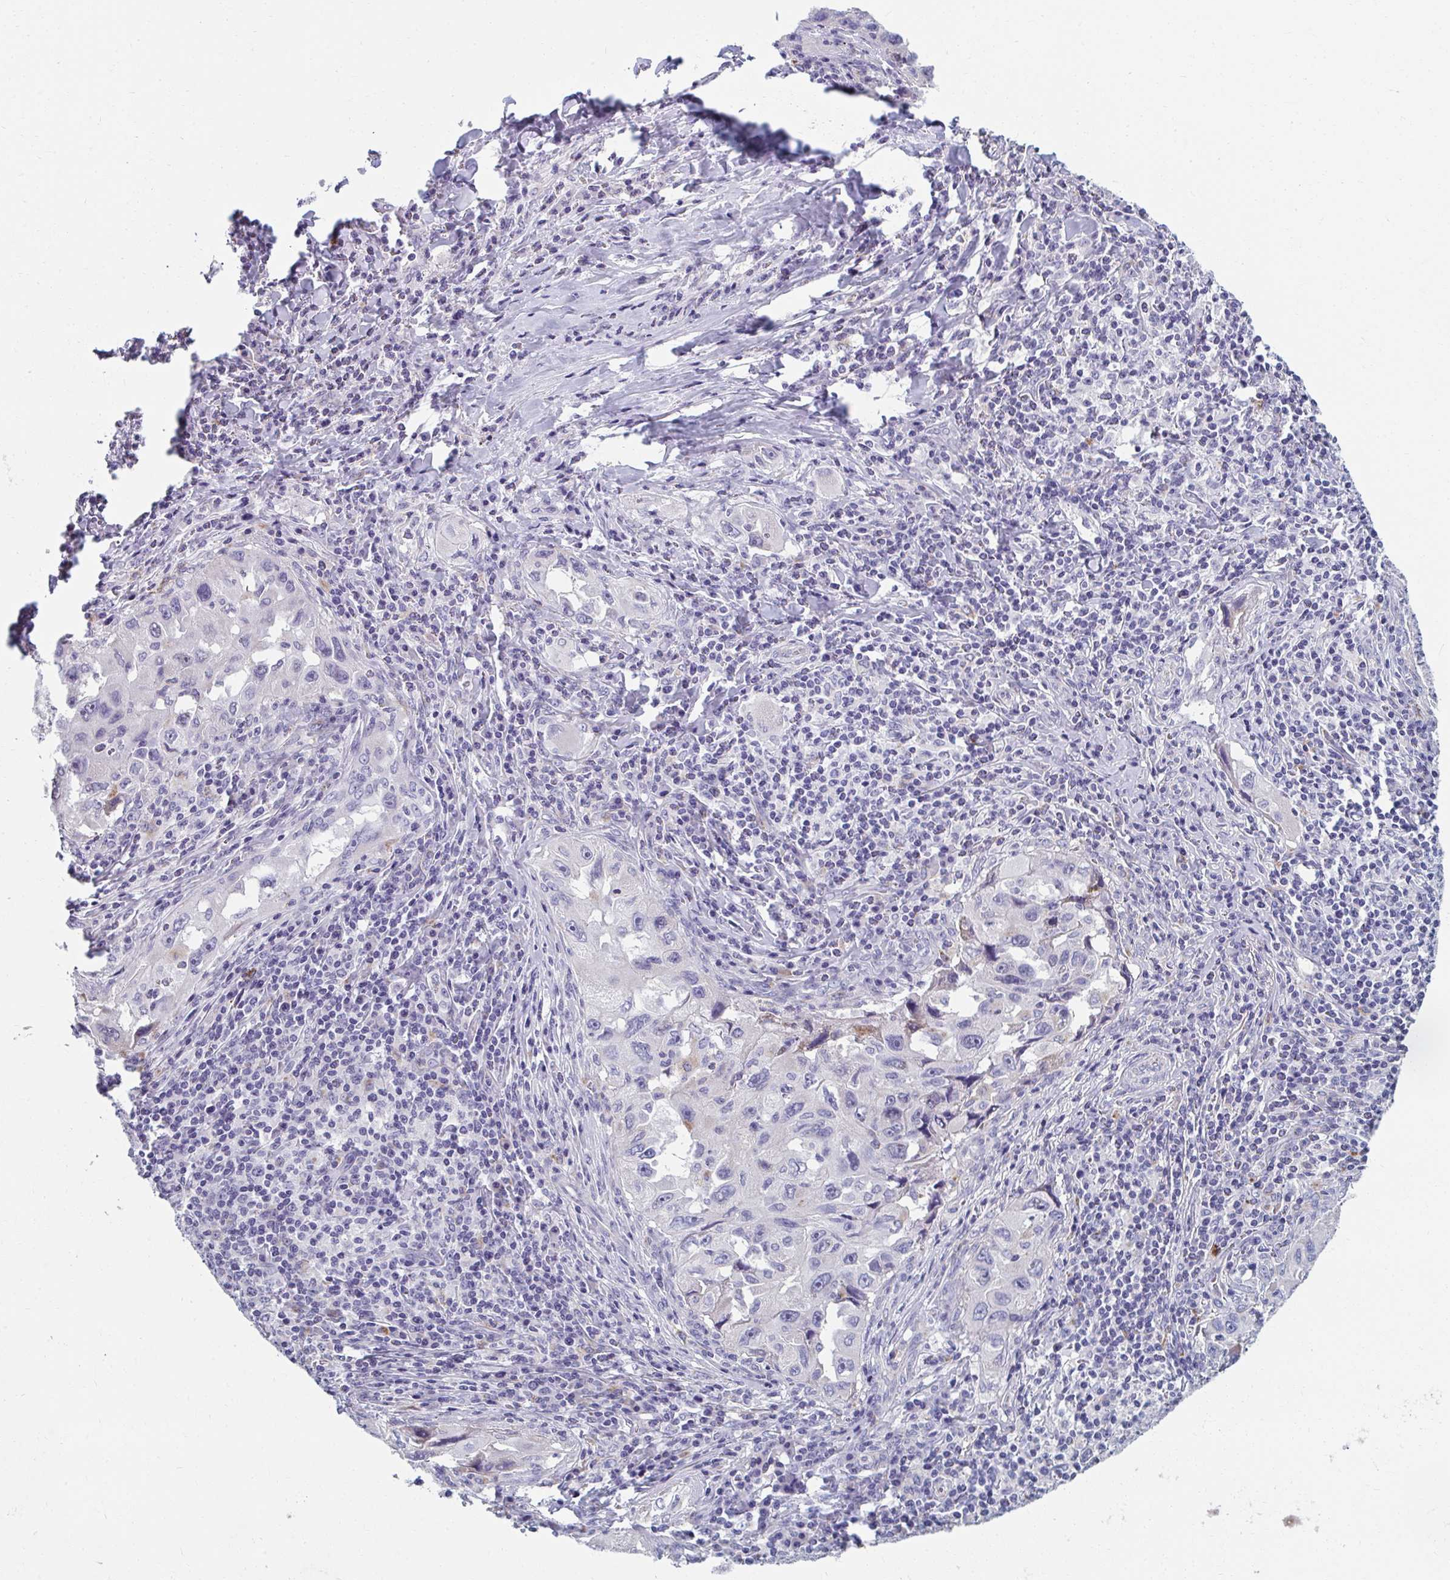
{"staining": {"intensity": "negative", "quantity": "none", "location": "none"}, "tissue": "lung cancer", "cell_type": "Tumor cells", "image_type": "cancer", "snomed": [{"axis": "morphology", "description": "Adenocarcinoma, NOS"}, {"axis": "topography", "description": "Lung"}], "caption": "Immunohistochemical staining of human lung cancer shows no significant staining in tumor cells.", "gene": "EIF1AD", "patient": {"sex": "female", "age": 73}}